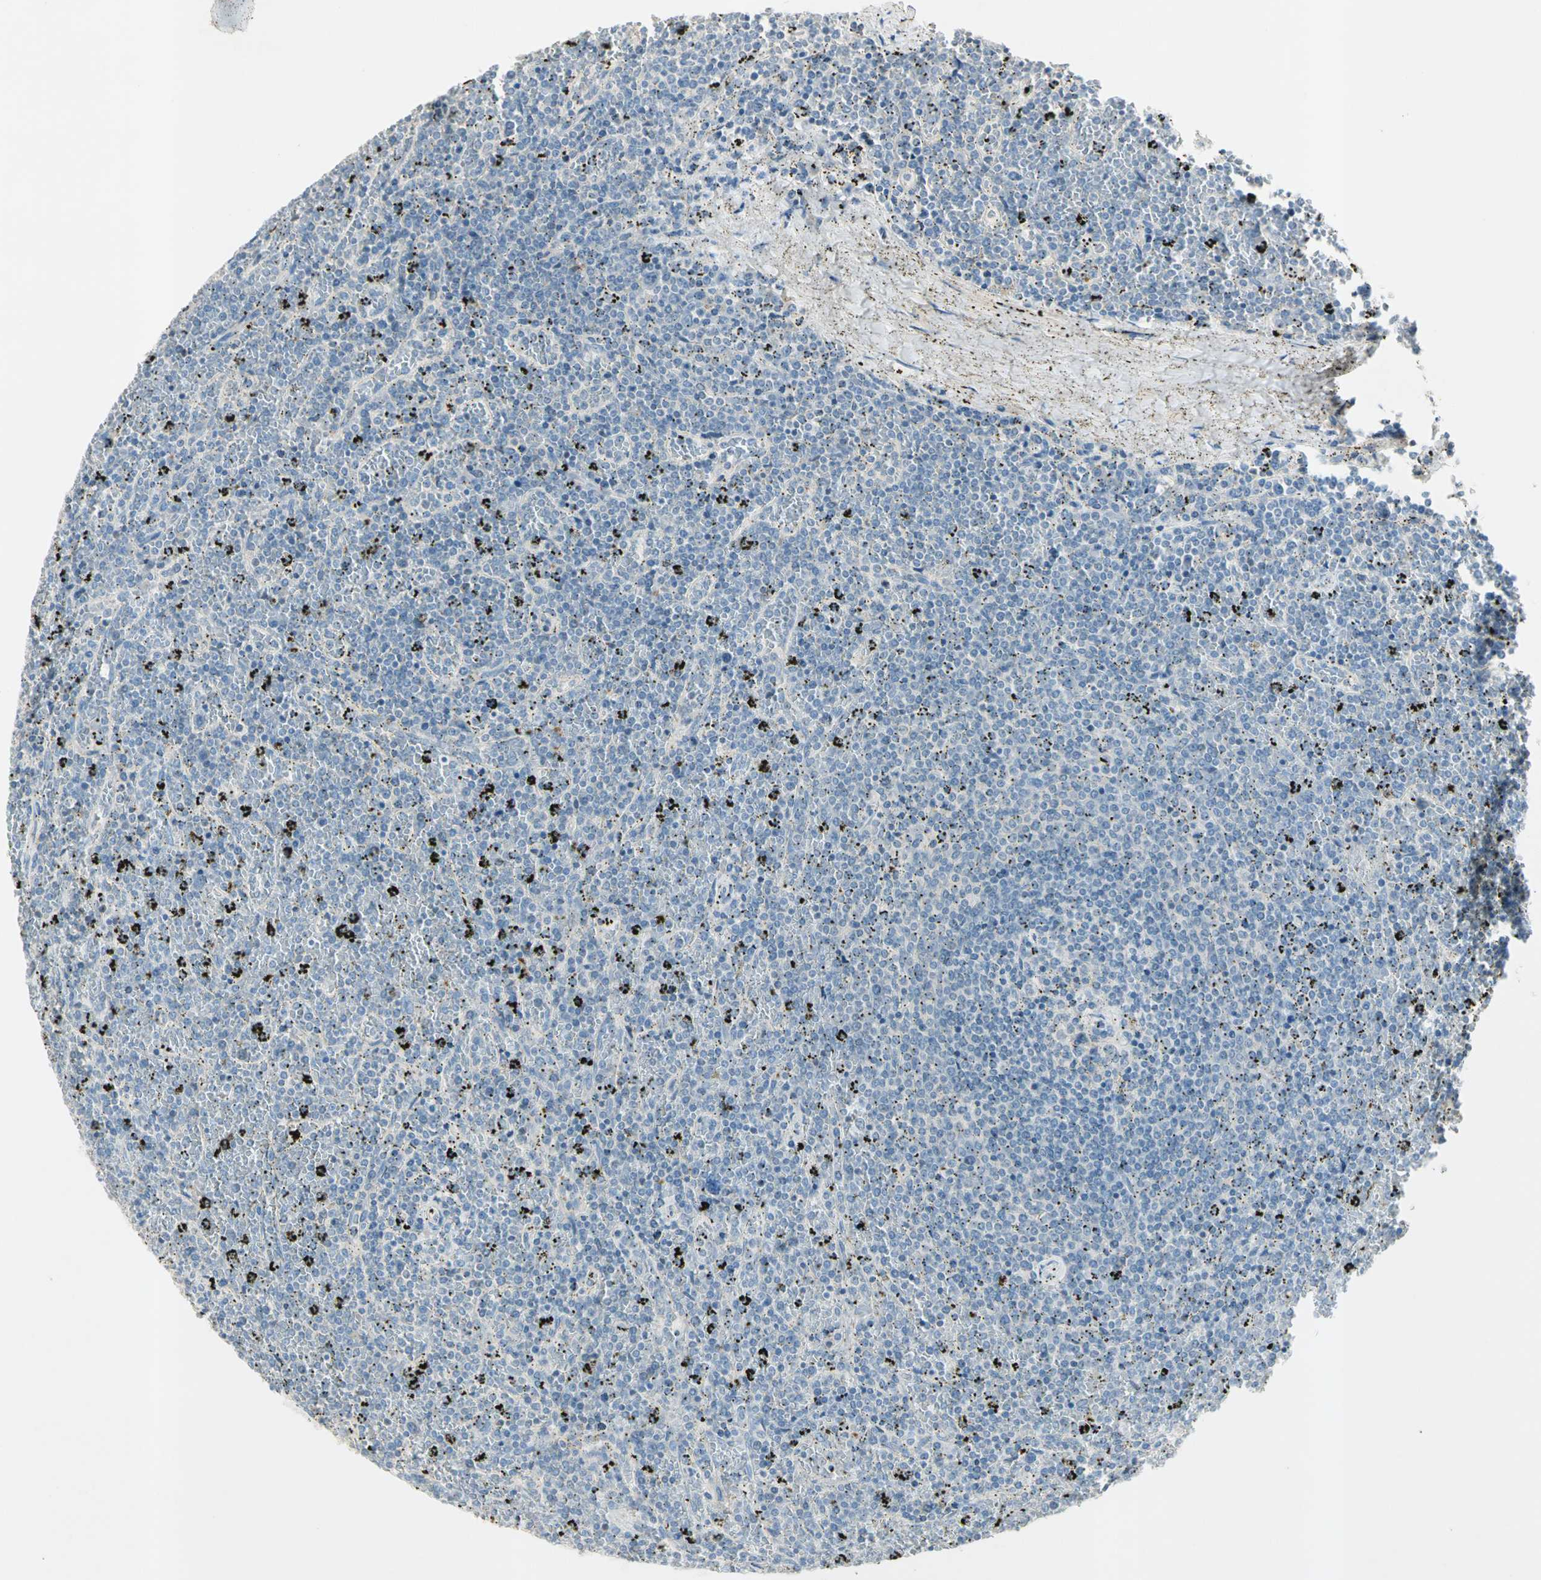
{"staining": {"intensity": "negative", "quantity": "none", "location": "none"}, "tissue": "lymphoma", "cell_type": "Tumor cells", "image_type": "cancer", "snomed": [{"axis": "morphology", "description": "Malignant lymphoma, non-Hodgkin's type, Low grade"}, {"axis": "topography", "description": "Spleen"}], "caption": "There is no significant expression in tumor cells of low-grade malignant lymphoma, non-Hodgkin's type.", "gene": "SERPIND1", "patient": {"sex": "female", "age": 77}}